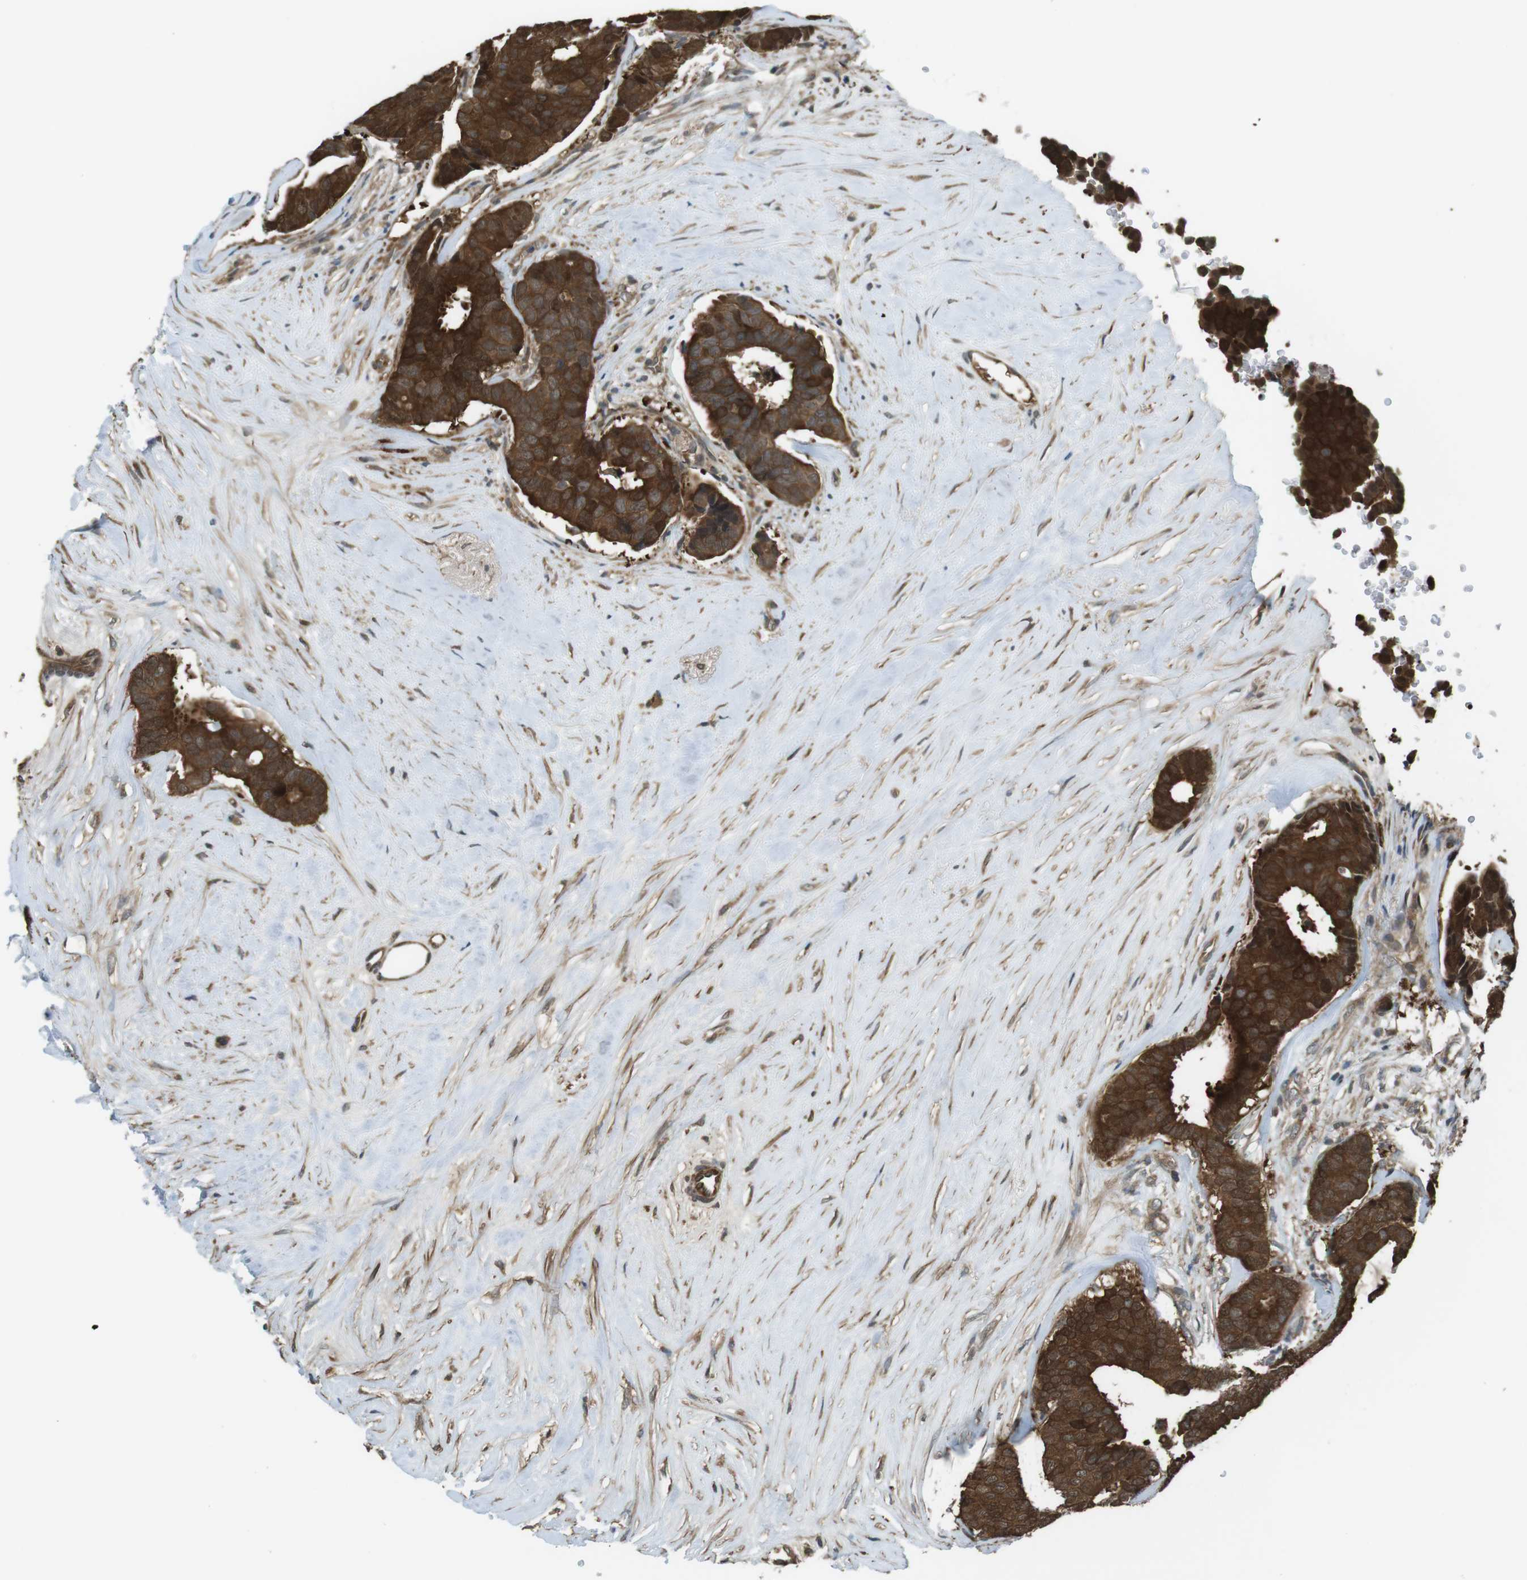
{"staining": {"intensity": "strong", "quantity": ">75%", "location": "cytoplasmic/membranous"}, "tissue": "breast cancer", "cell_type": "Tumor cells", "image_type": "cancer", "snomed": [{"axis": "morphology", "description": "Duct carcinoma"}, {"axis": "topography", "description": "Breast"}], "caption": "Immunohistochemistry (DAB) staining of invasive ductal carcinoma (breast) shows strong cytoplasmic/membranous protein positivity in about >75% of tumor cells.", "gene": "LRRC3B", "patient": {"sex": "female", "age": 75}}